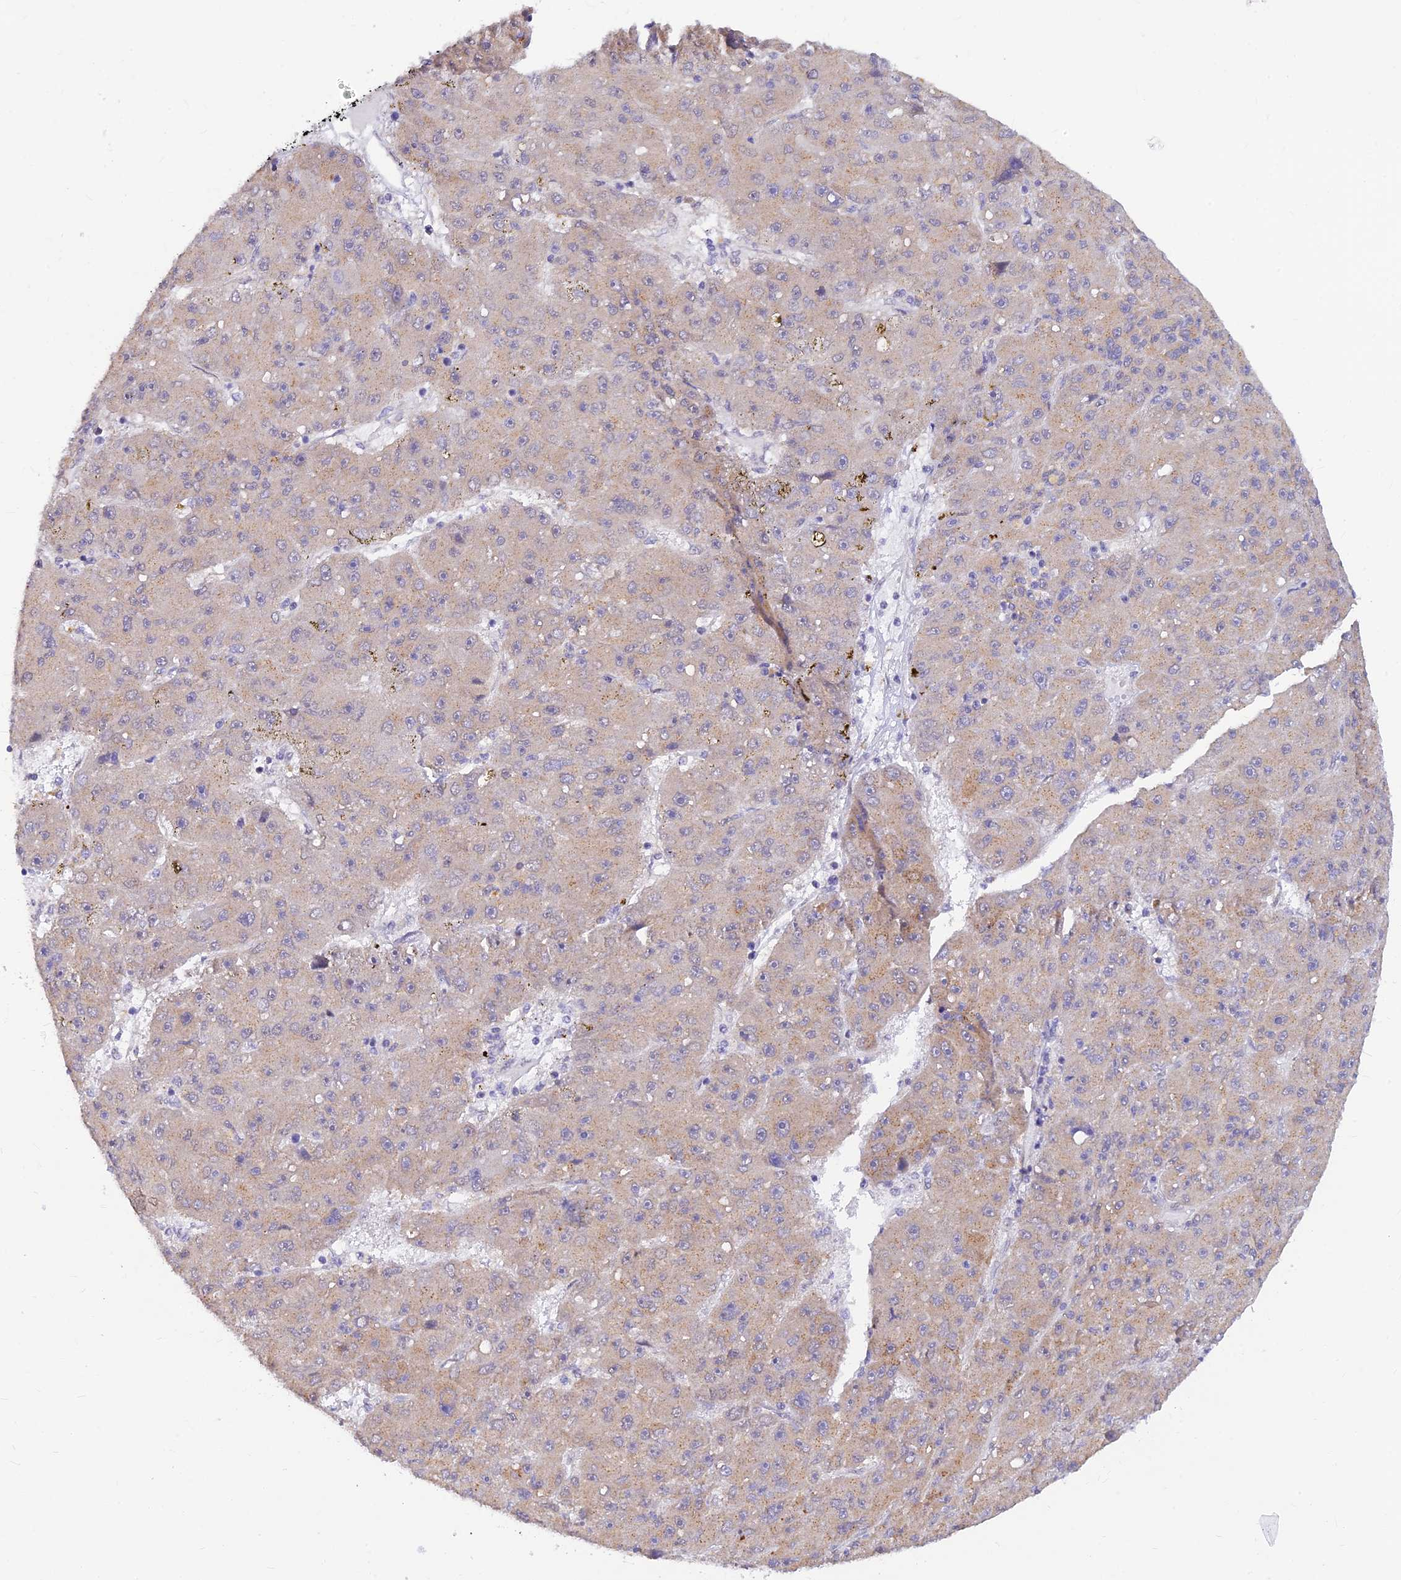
{"staining": {"intensity": "weak", "quantity": "25%-75%", "location": "cytoplasmic/membranous"}, "tissue": "liver cancer", "cell_type": "Tumor cells", "image_type": "cancer", "snomed": [{"axis": "morphology", "description": "Carcinoma, Hepatocellular, NOS"}, {"axis": "topography", "description": "Liver"}], "caption": "Liver hepatocellular carcinoma tissue reveals weak cytoplasmic/membranous expression in approximately 25%-75% of tumor cells The staining was performed using DAB (3,3'-diaminobenzidine), with brown indicating positive protein expression. Nuclei are stained blue with hematoxylin.", "gene": "INKA1", "patient": {"sex": "male", "age": 67}}